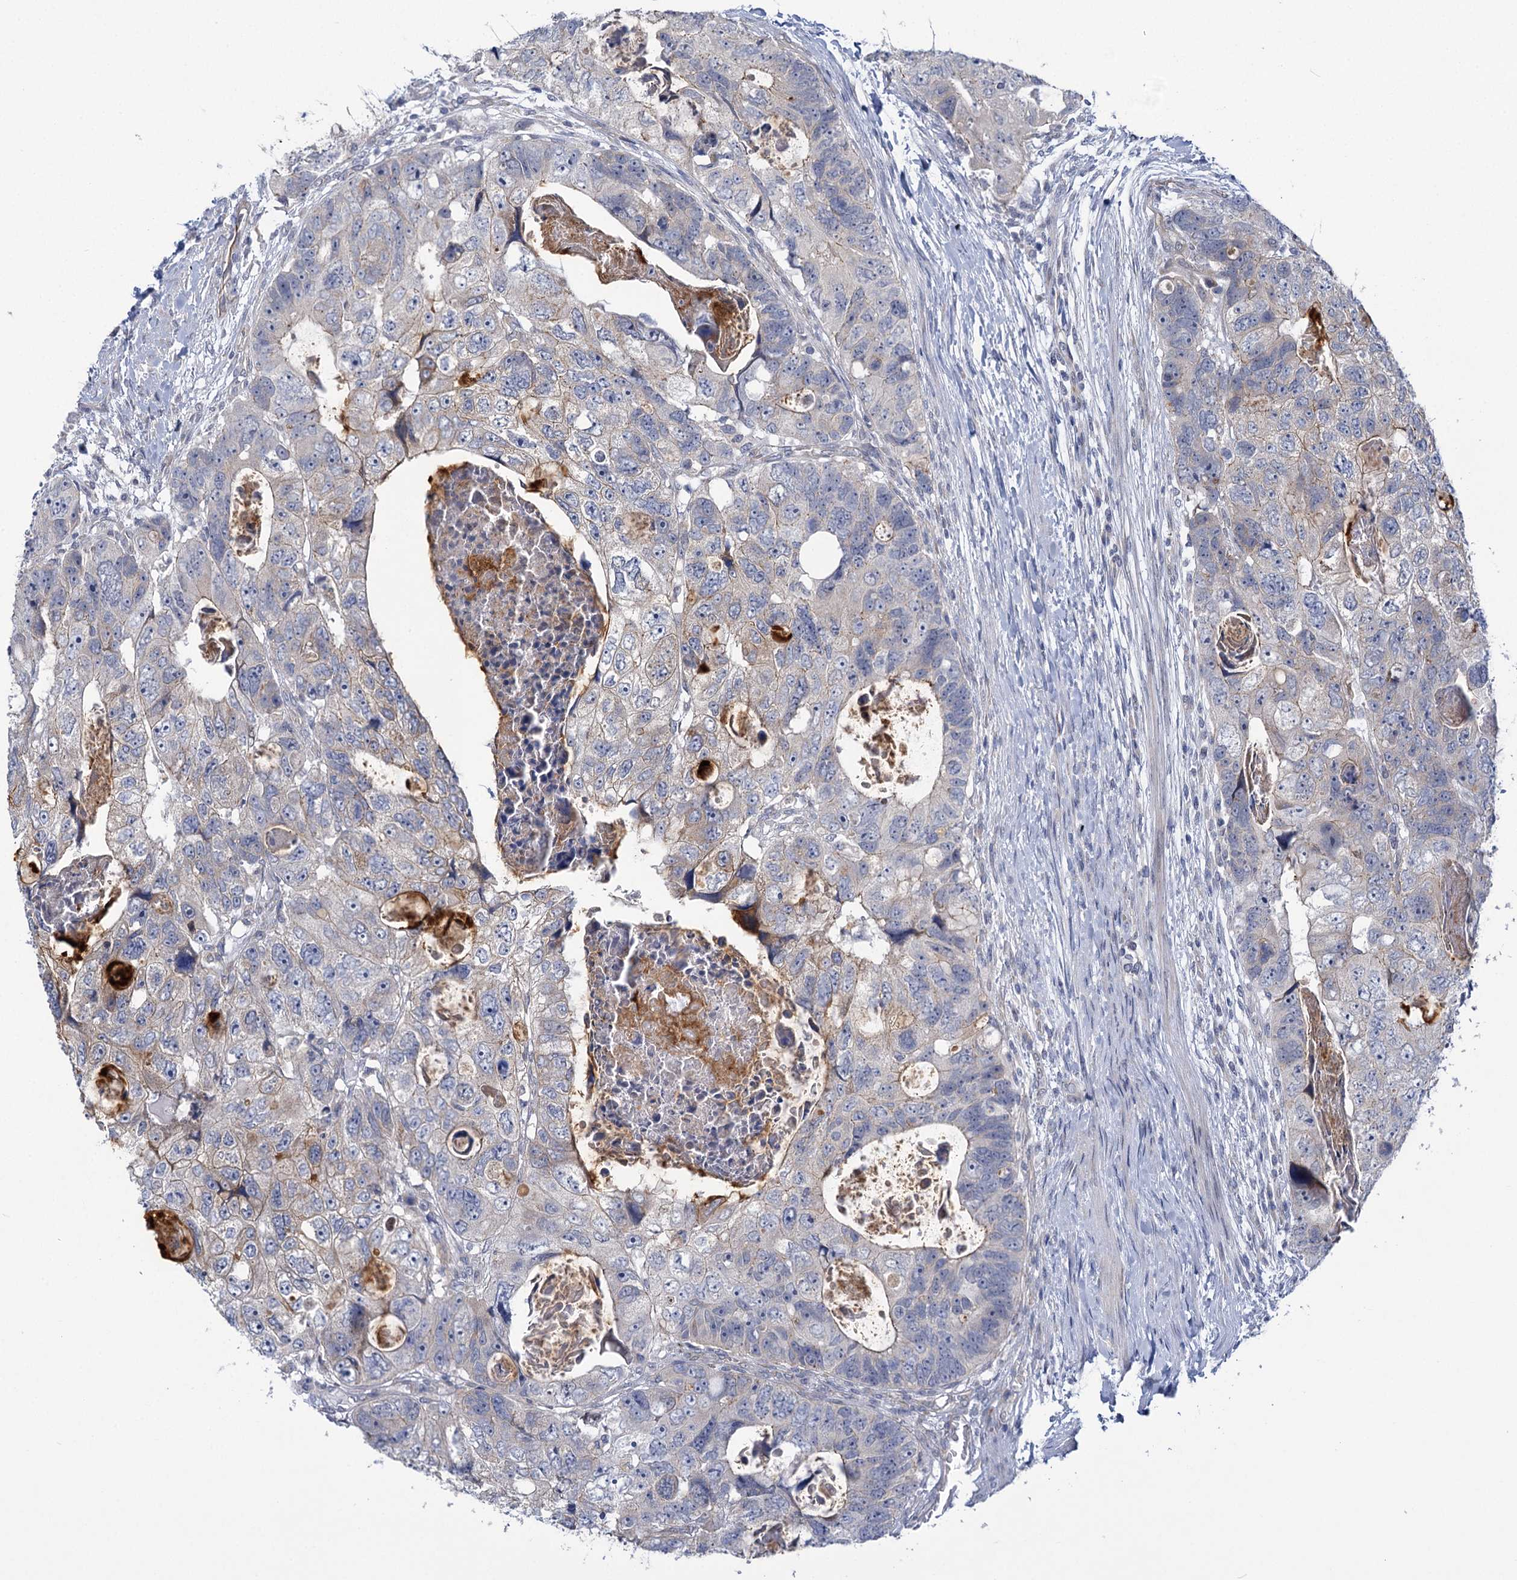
{"staining": {"intensity": "weak", "quantity": "<25%", "location": "cytoplasmic/membranous"}, "tissue": "colorectal cancer", "cell_type": "Tumor cells", "image_type": "cancer", "snomed": [{"axis": "morphology", "description": "Adenocarcinoma, NOS"}, {"axis": "topography", "description": "Rectum"}], "caption": "Histopathology image shows no protein positivity in tumor cells of colorectal cancer tissue.", "gene": "MBLAC2", "patient": {"sex": "male", "age": 59}}